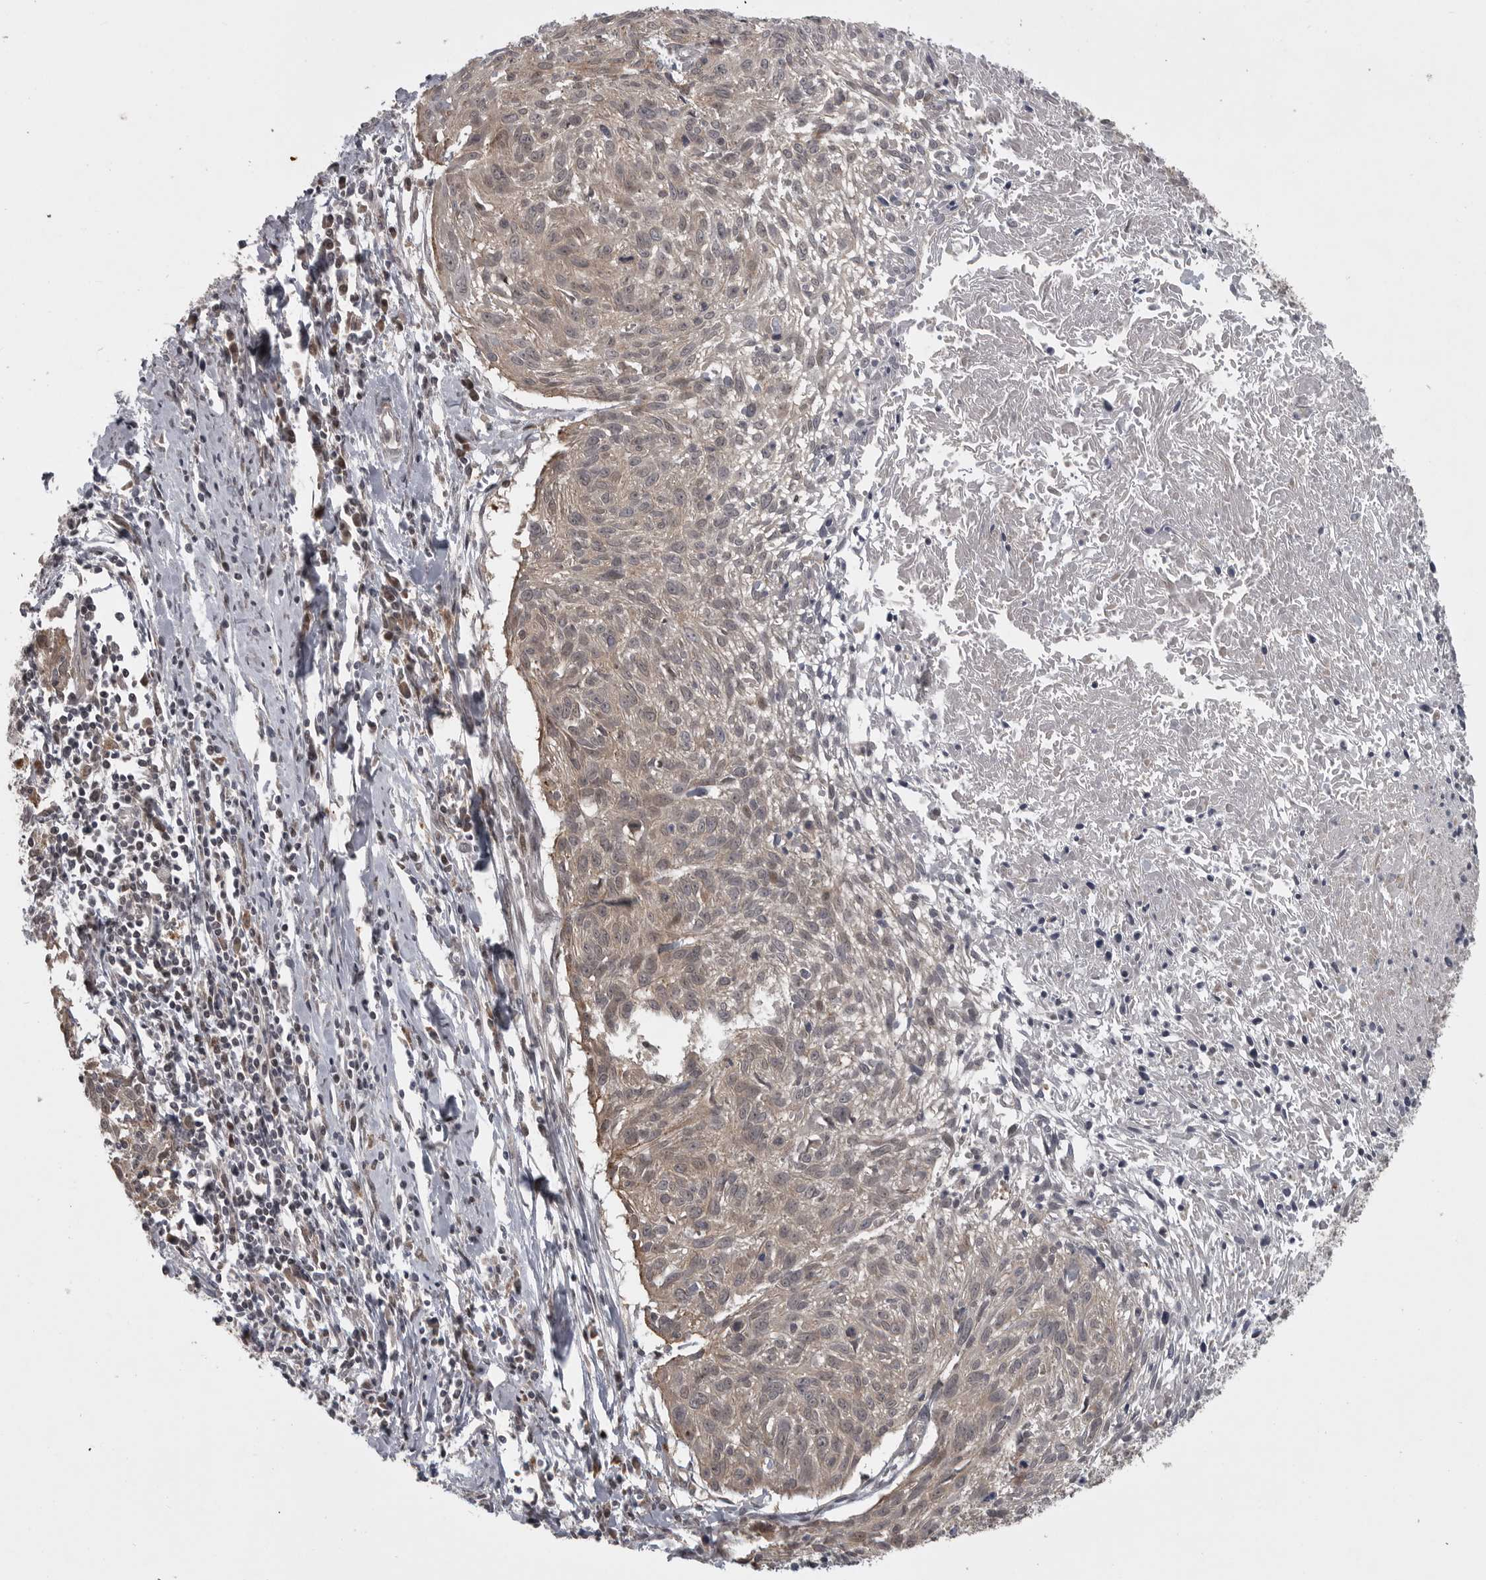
{"staining": {"intensity": "weak", "quantity": ">75%", "location": "cytoplasmic/membranous"}, "tissue": "cervical cancer", "cell_type": "Tumor cells", "image_type": "cancer", "snomed": [{"axis": "morphology", "description": "Squamous cell carcinoma, NOS"}, {"axis": "topography", "description": "Cervix"}], "caption": "Protein expression analysis of cervical cancer (squamous cell carcinoma) exhibits weak cytoplasmic/membranous expression in approximately >75% of tumor cells.", "gene": "PPP1R9A", "patient": {"sex": "female", "age": 51}}